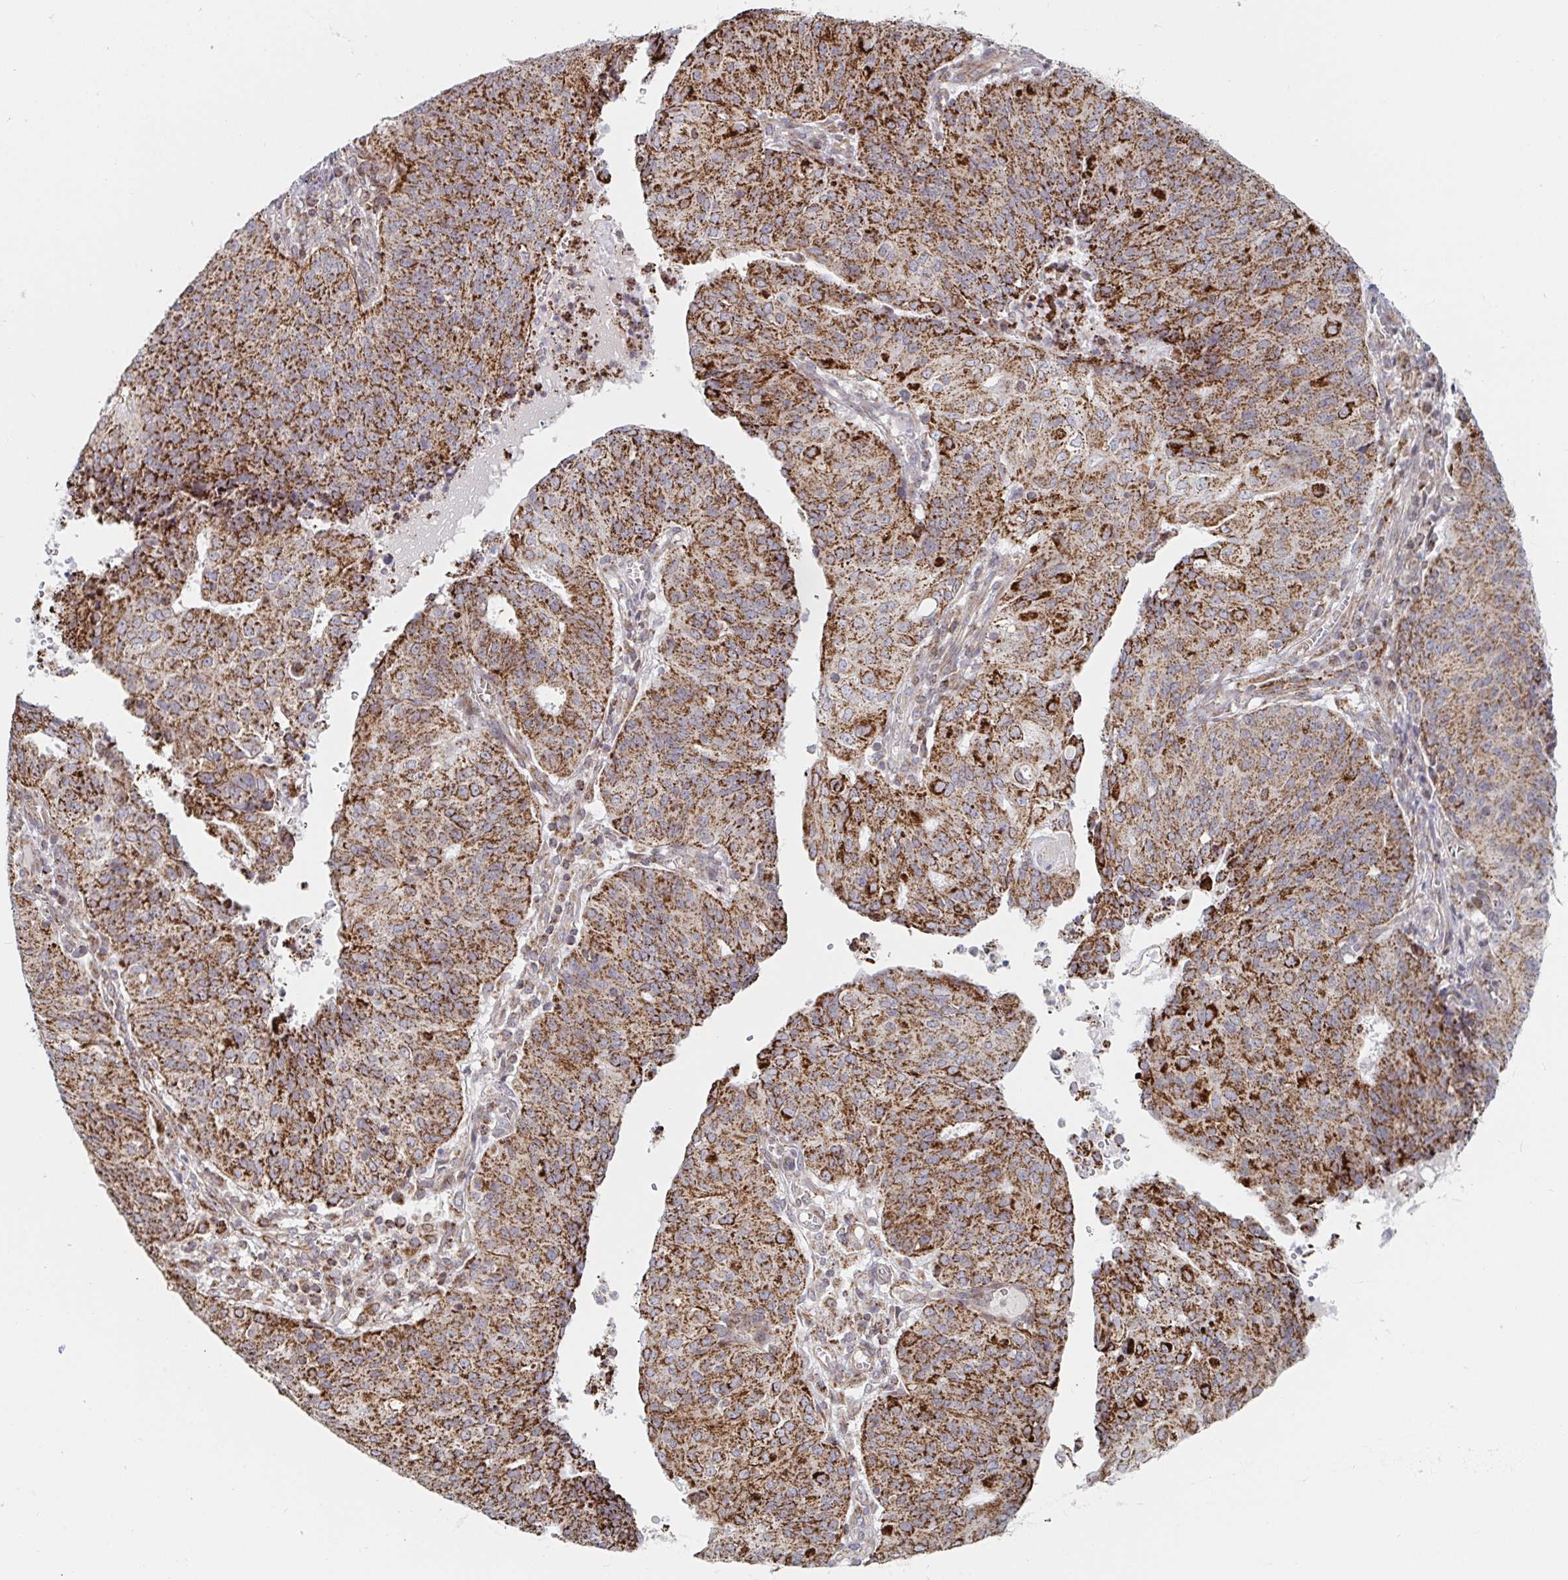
{"staining": {"intensity": "moderate", "quantity": ">75%", "location": "cytoplasmic/membranous"}, "tissue": "endometrial cancer", "cell_type": "Tumor cells", "image_type": "cancer", "snomed": [{"axis": "morphology", "description": "Adenocarcinoma, NOS"}, {"axis": "topography", "description": "Endometrium"}], "caption": "This is a photomicrograph of IHC staining of endometrial adenocarcinoma, which shows moderate staining in the cytoplasmic/membranous of tumor cells.", "gene": "STARD8", "patient": {"sex": "female", "age": 82}}